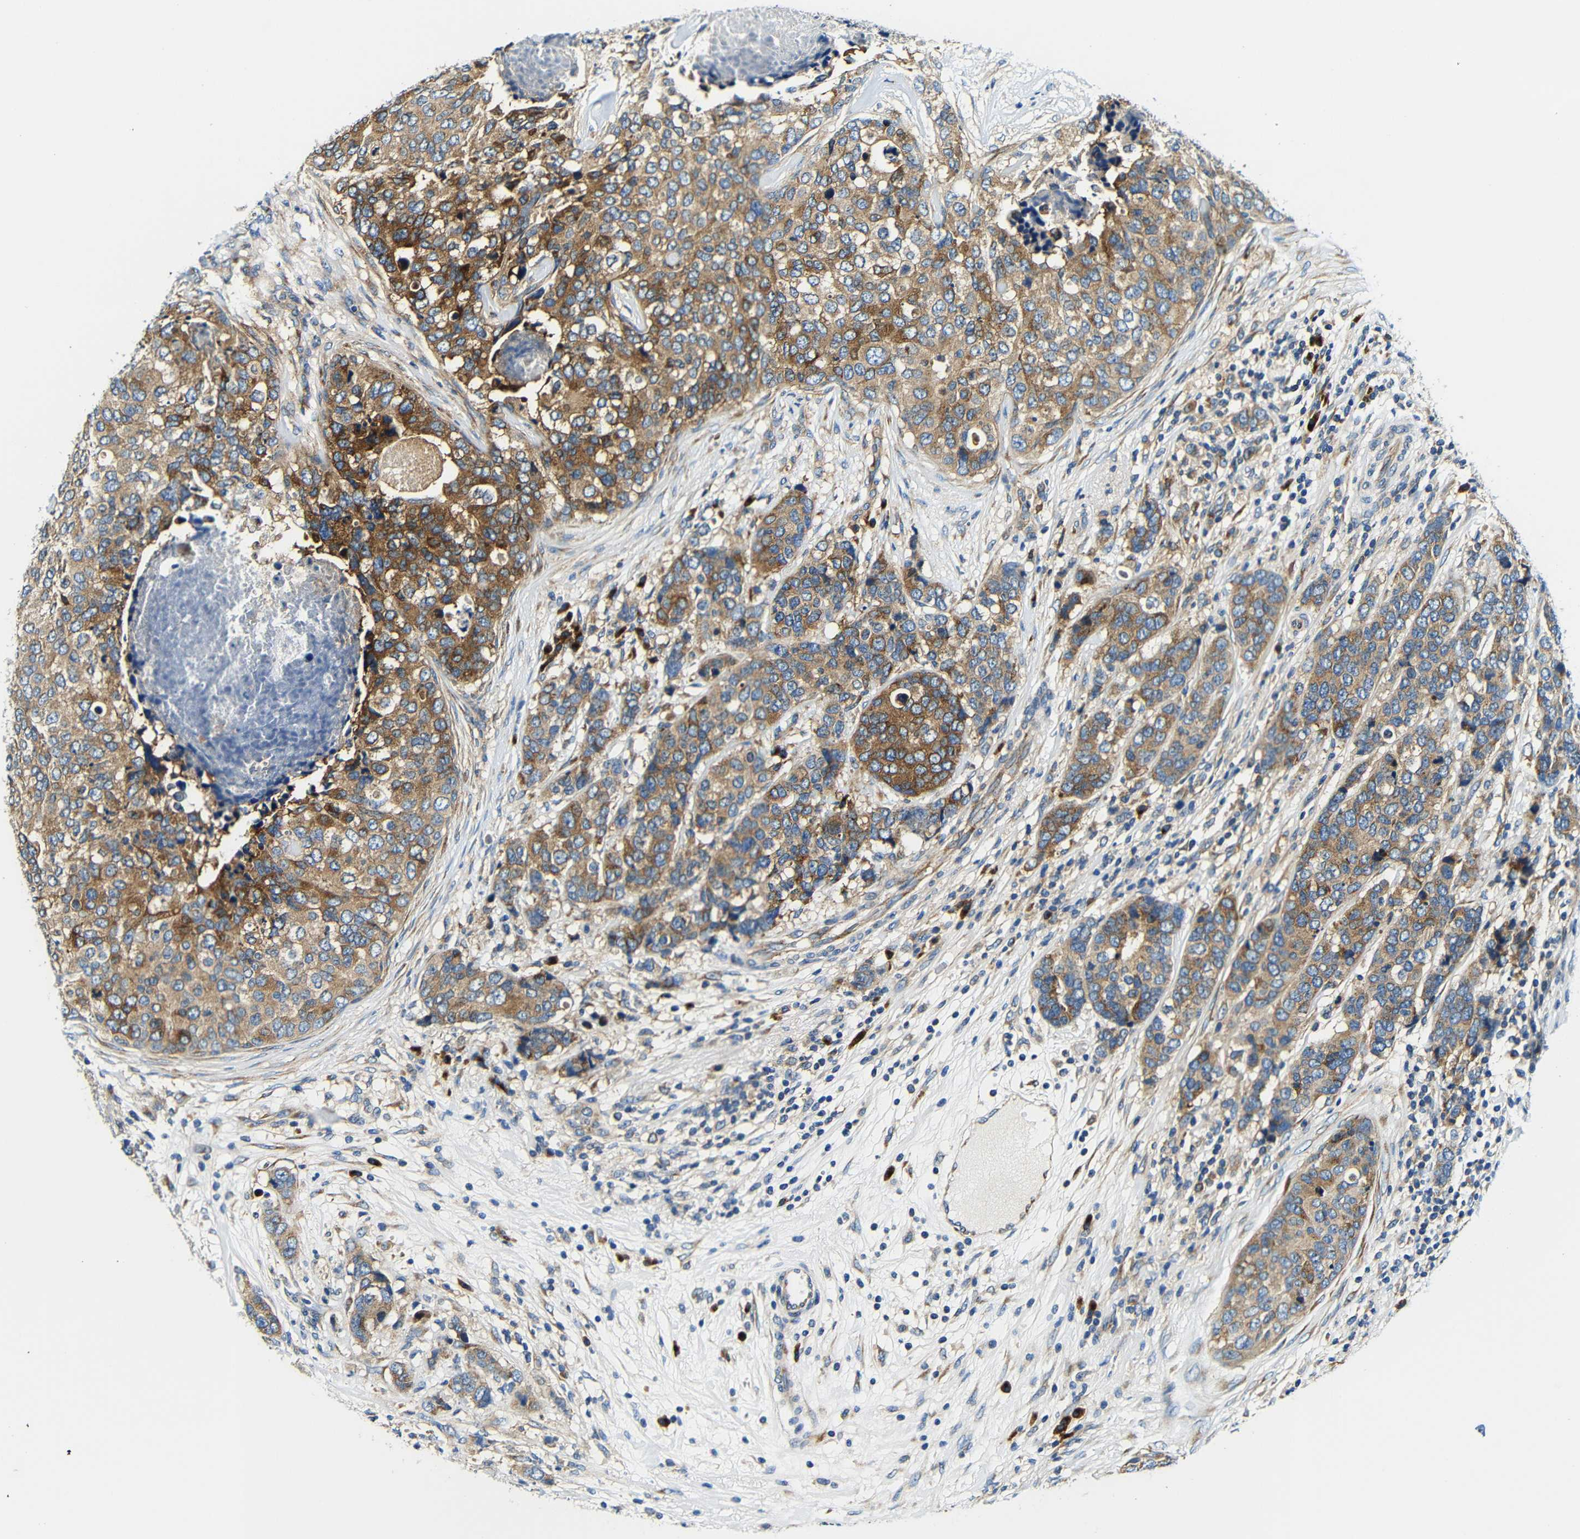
{"staining": {"intensity": "moderate", "quantity": ">75%", "location": "cytoplasmic/membranous"}, "tissue": "breast cancer", "cell_type": "Tumor cells", "image_type": "cancer", "snomed": [{"axis": "morphology", "description": "Lobular carcinoma"}, {"axis": "topography", "description": "Breast"}], "caption": "An immunohistochemistry (IHC) micrograph of tumor tissue is shown. Protein staining in brown highlights moderate cytoplasmic/membranous positivity in breast cancer within tumor cells.", "gene": "USO1", "patient": {"sex": "female", "age": 59}}